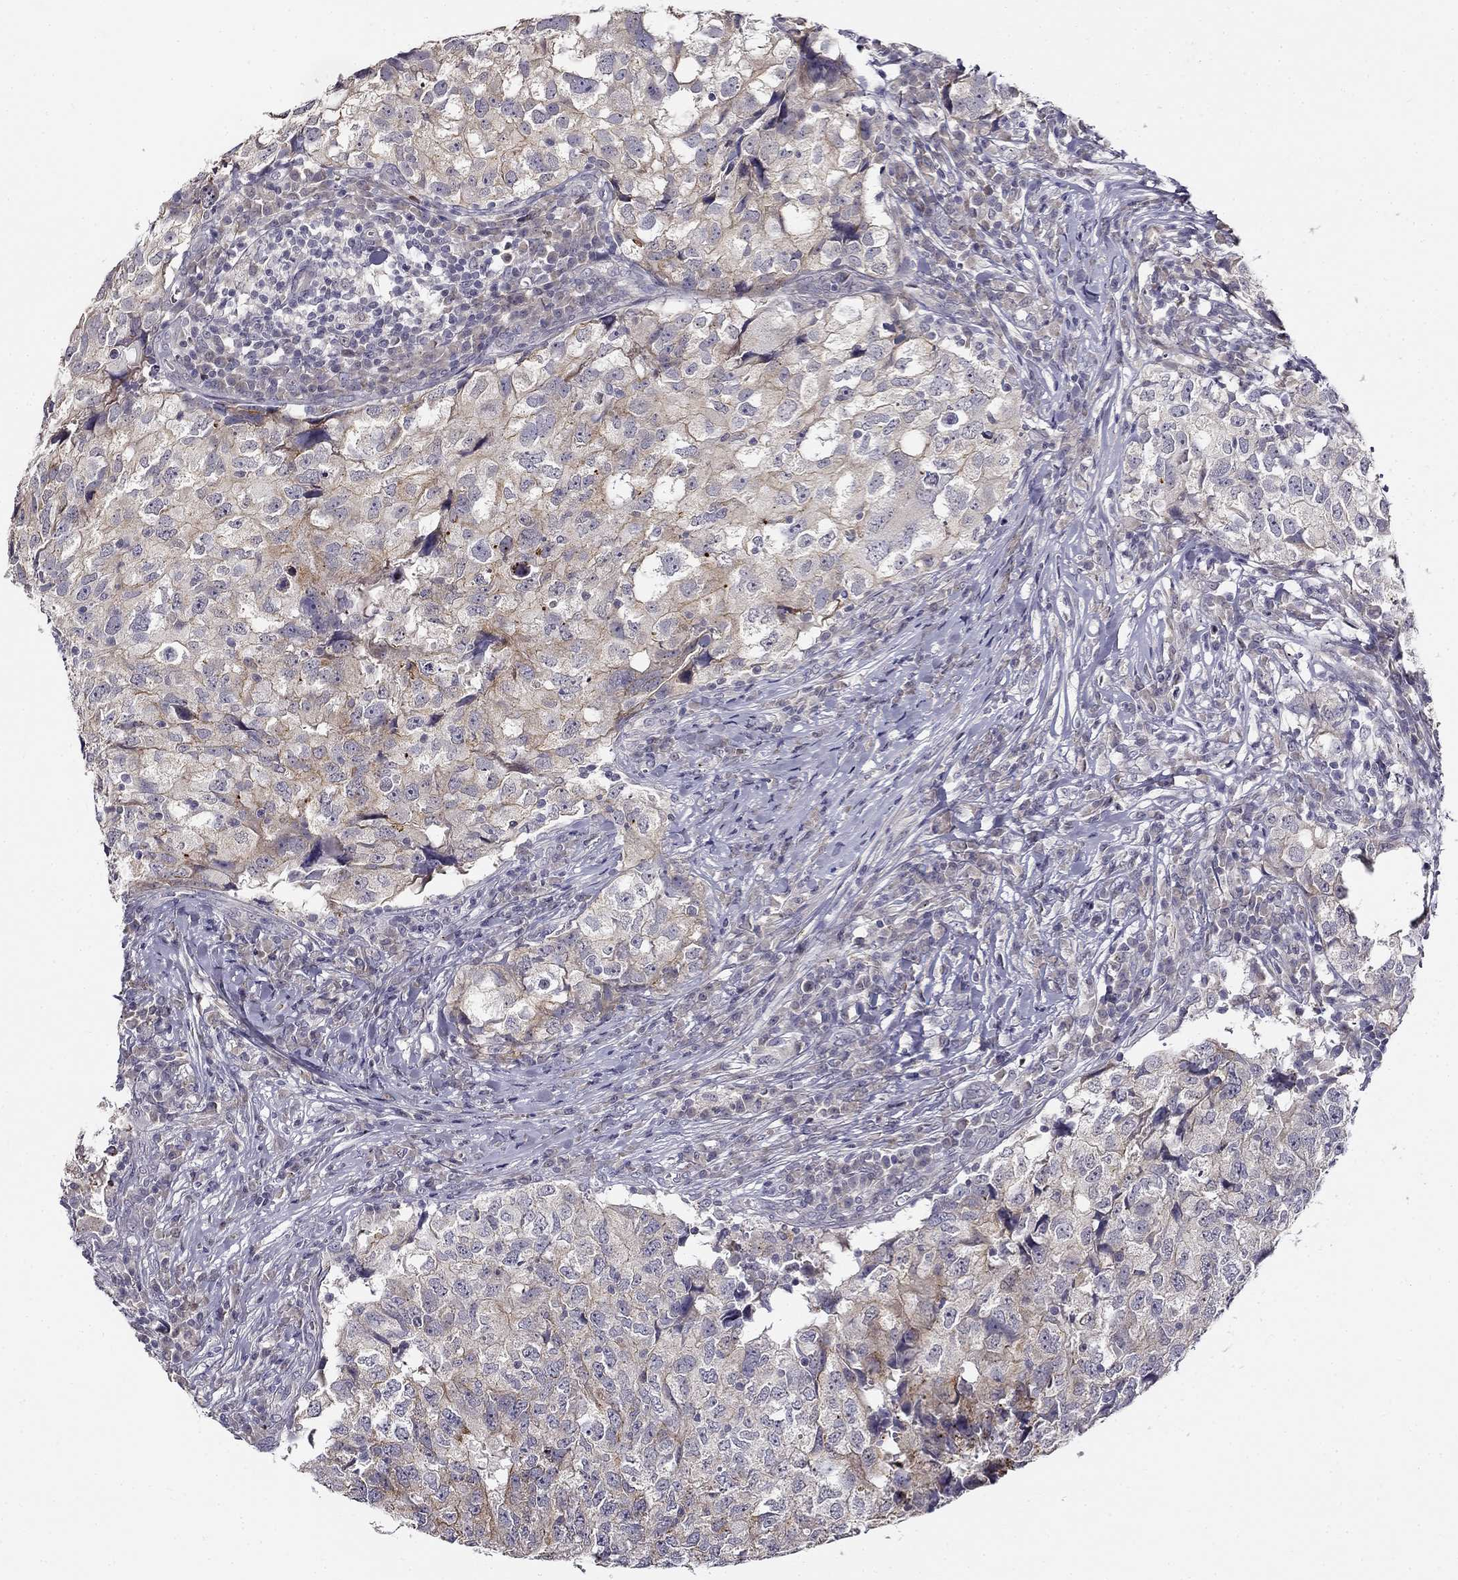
{"staining": {"intensity": "moderate", "quantity": "<25%", "location": "cytoplasmic/membranous"}, "tissue": "breast cancer", "cell_type": "Tumor cells", "image_type": "cancer", "snomed": [{"axis": "morphology", "description": "Duct carcinoma"}, {"axis": "topography", "description": "Breast"}], "caption": "Breast cancer stained for a protein exhibits moderate cytoplasmic/membranous positivity in tumor cells.", "gene": "CNR1", "patient": {"sex": "female", "age": 30}}